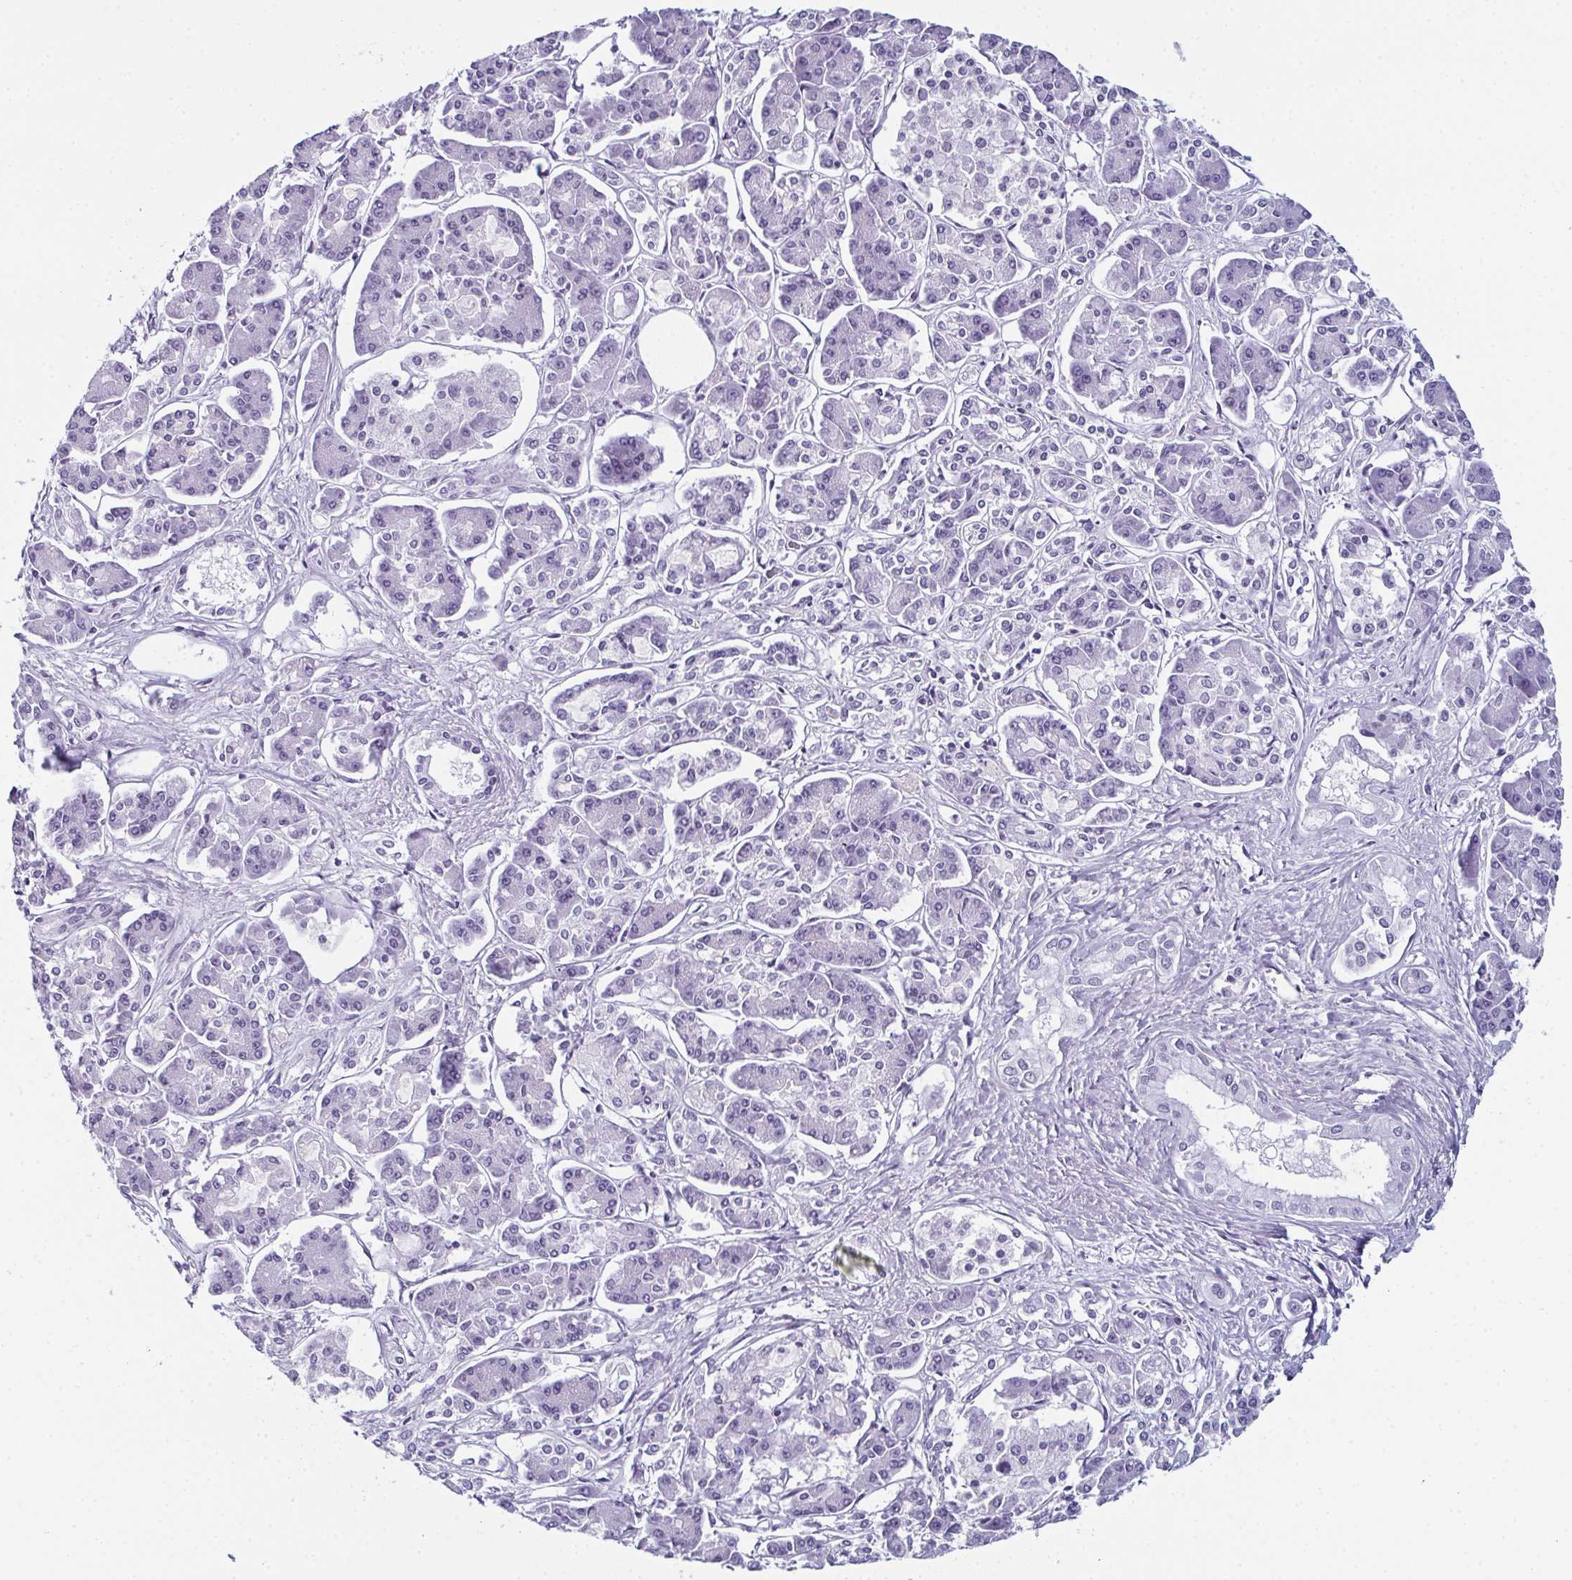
{"staining": {"intensity": "negative", "quantity": "none", "location": "none"}, "tissue": "pancreatic cancer", "cell_type": "Tumor cells", "image_type": "cancer", "snomed": [{"axis": "morphology", "description": "Adenocarcinoma, NOS"}, {"axis": "topography", "description": "Pancreas"}], "caption": "Image shows no significant protein expression in tumor cells of adenocarcinoma (pancreatic).", "gene": "ENKUR", "patient": {"sex": "male", "age": 85}}